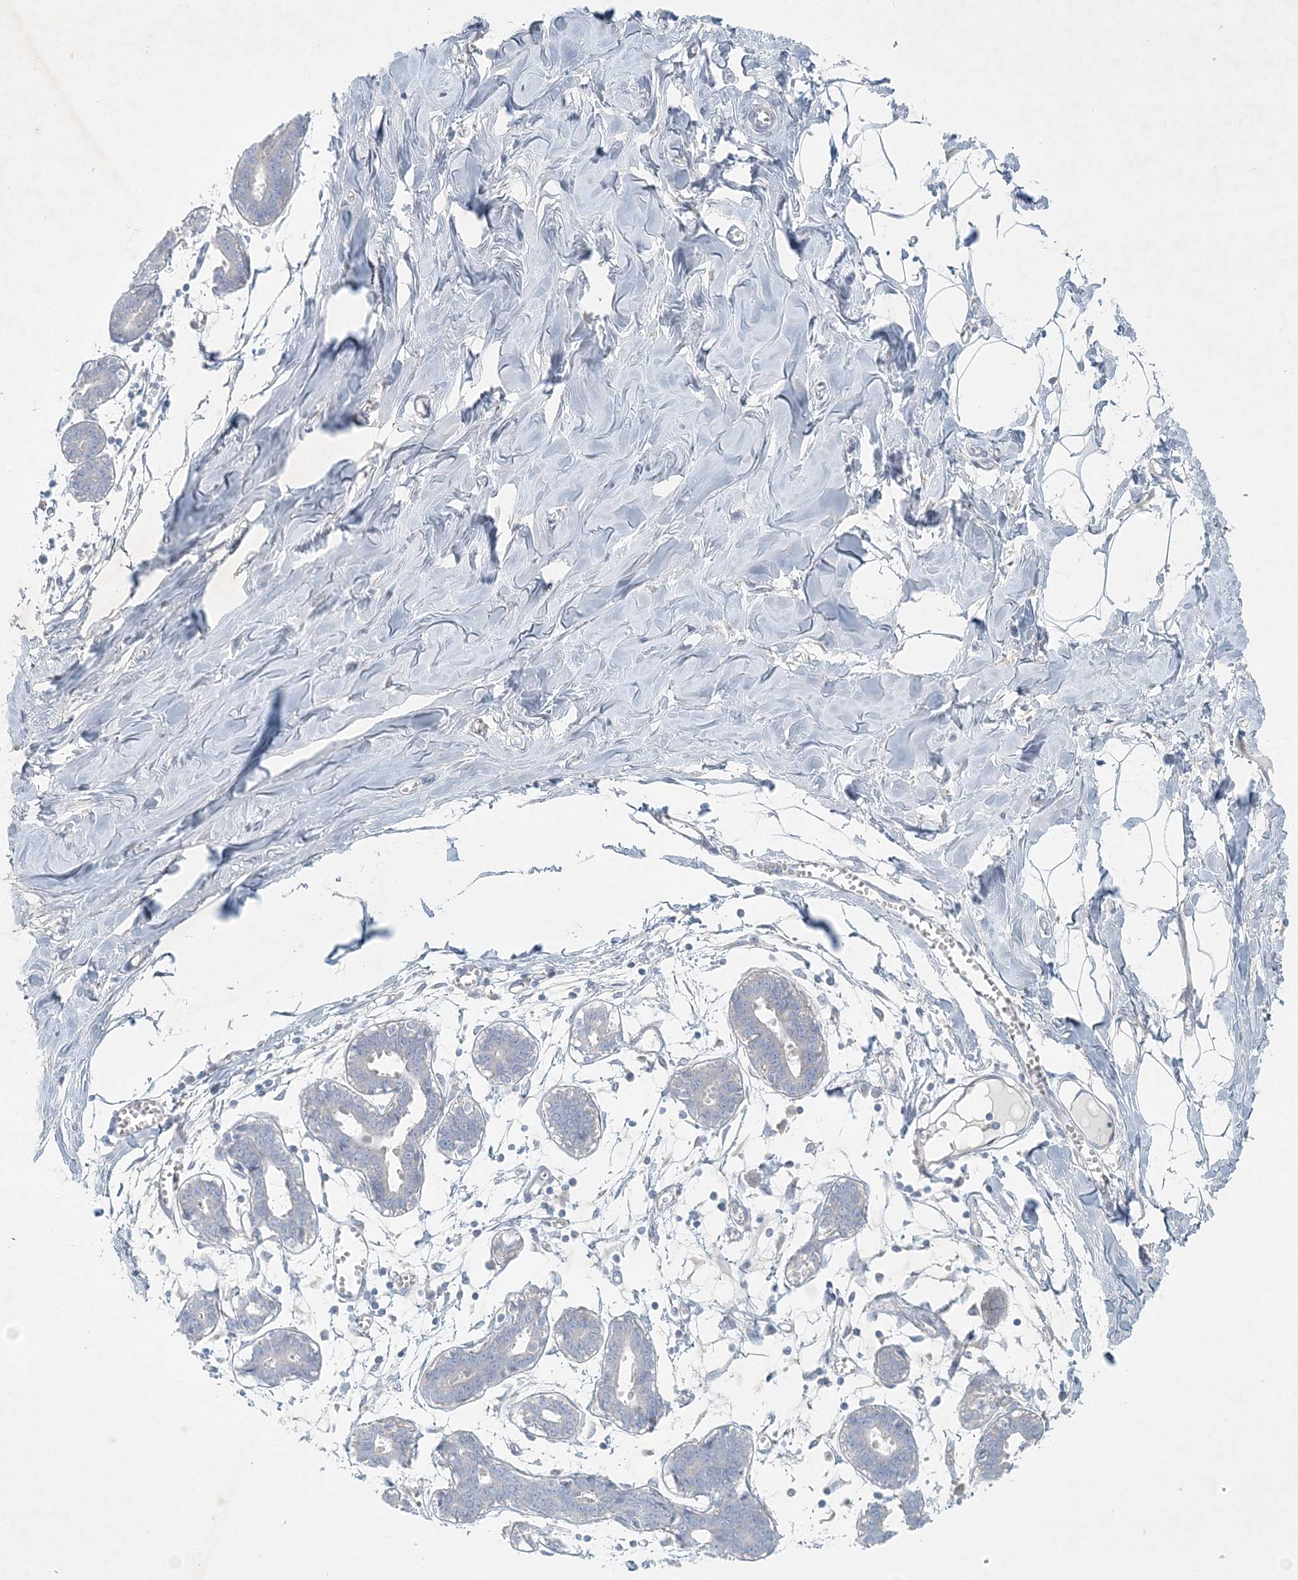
{"staining": {"intensity": "negative", "quantity": "none", "location": "none"}, "tissue": "breast", "cell_type": "Adipocytes", "image_type": "normal", "snomed": [{"axis": "morphology", "description": "Normal tissue, NOS"}, {"axis": "topography", "description": "Breast"}], "caption": "Immunohistochemistry (IHC) of normal human breast demonstrates no expression in adipocytes. (DAB immunohistochemistry with hematoxylin counter stain).", "gene": "STK11IP", "patient": {"sex": "female", "age": 27}}